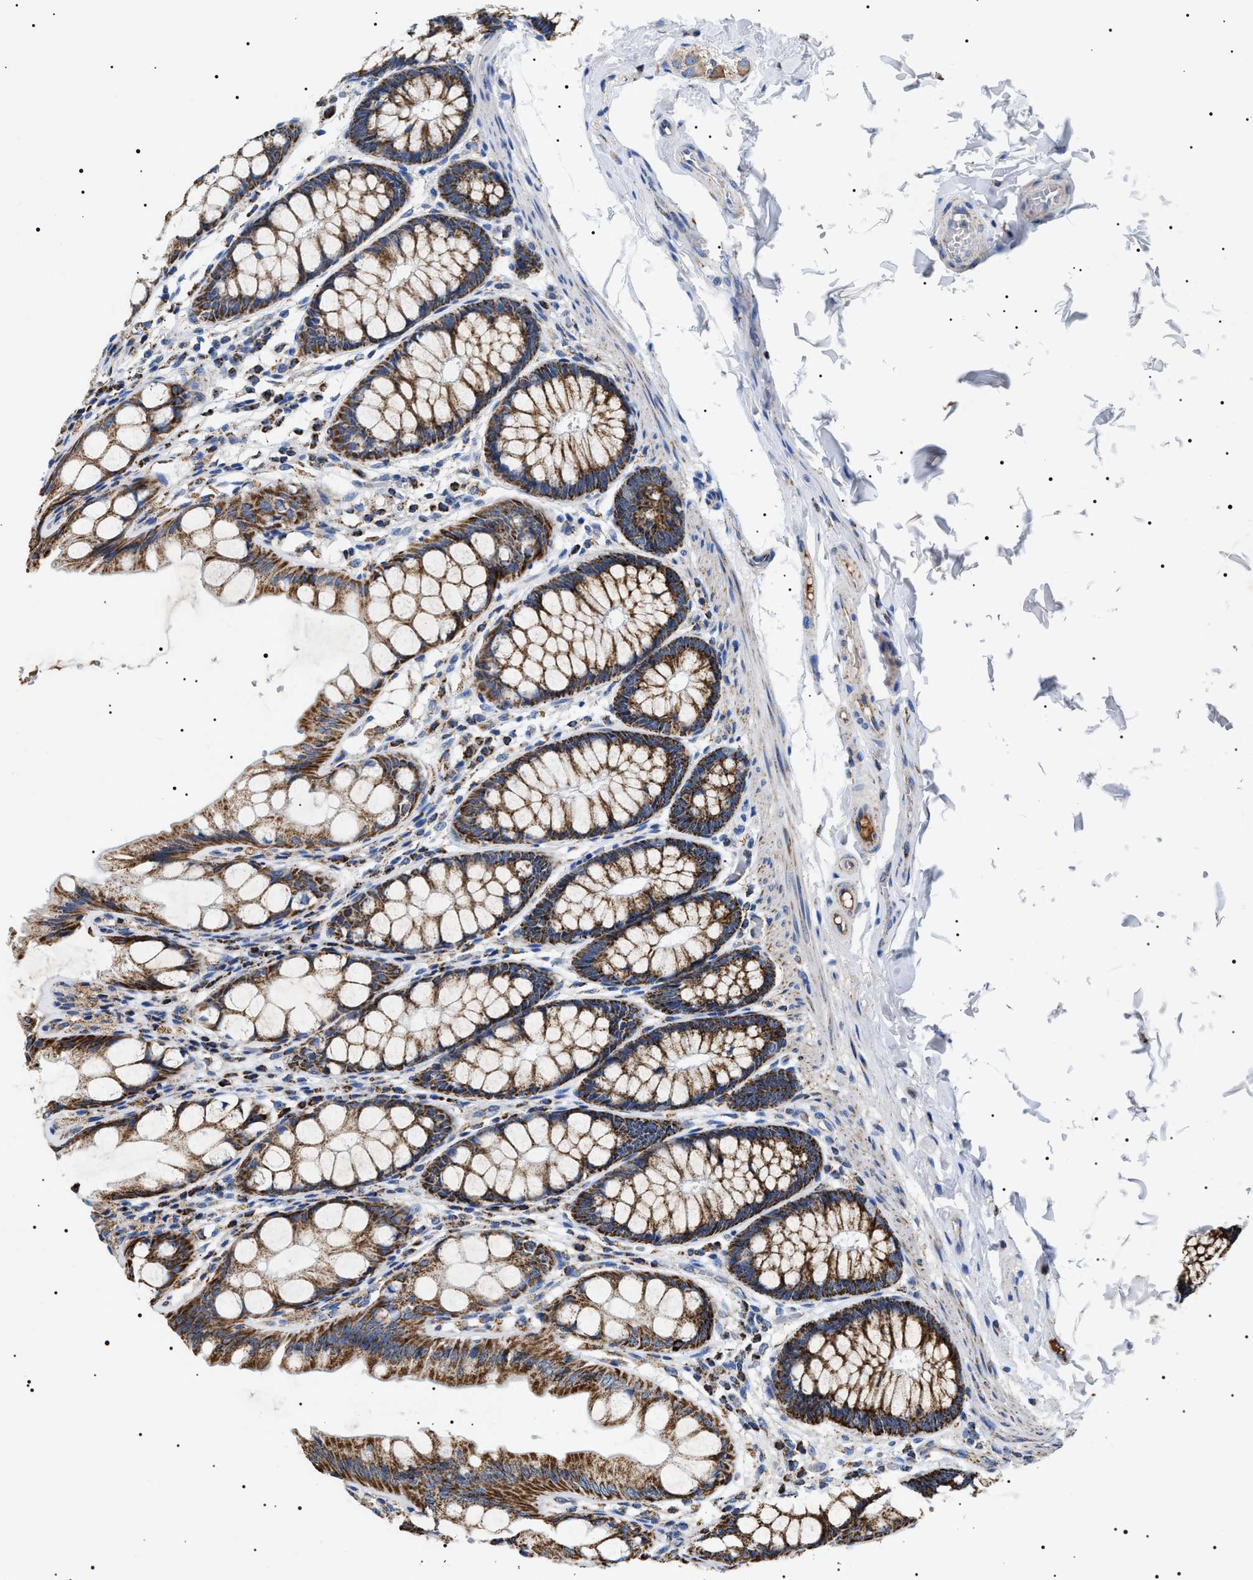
{"staining": {"intensity": "moderate", "quantity": "<25%", "location": "cytoplasmic/membranous"}, "tissue": "colon", "cell_type": "Endothelial cells", "image_type": "normal", "snomed": [{"axis": "morphology", "description": "Normal tissue, NOS"}, {"axis": "topography", "description": "Colon"}], "caption": "DAB immunohistochemical staining of normal colon reveals moderate cytoplasmic/membranous protein positivity in about <25% of endothelial cells.", "gene": "OXSM", "patient": {"sex": "male", "age": 47}}